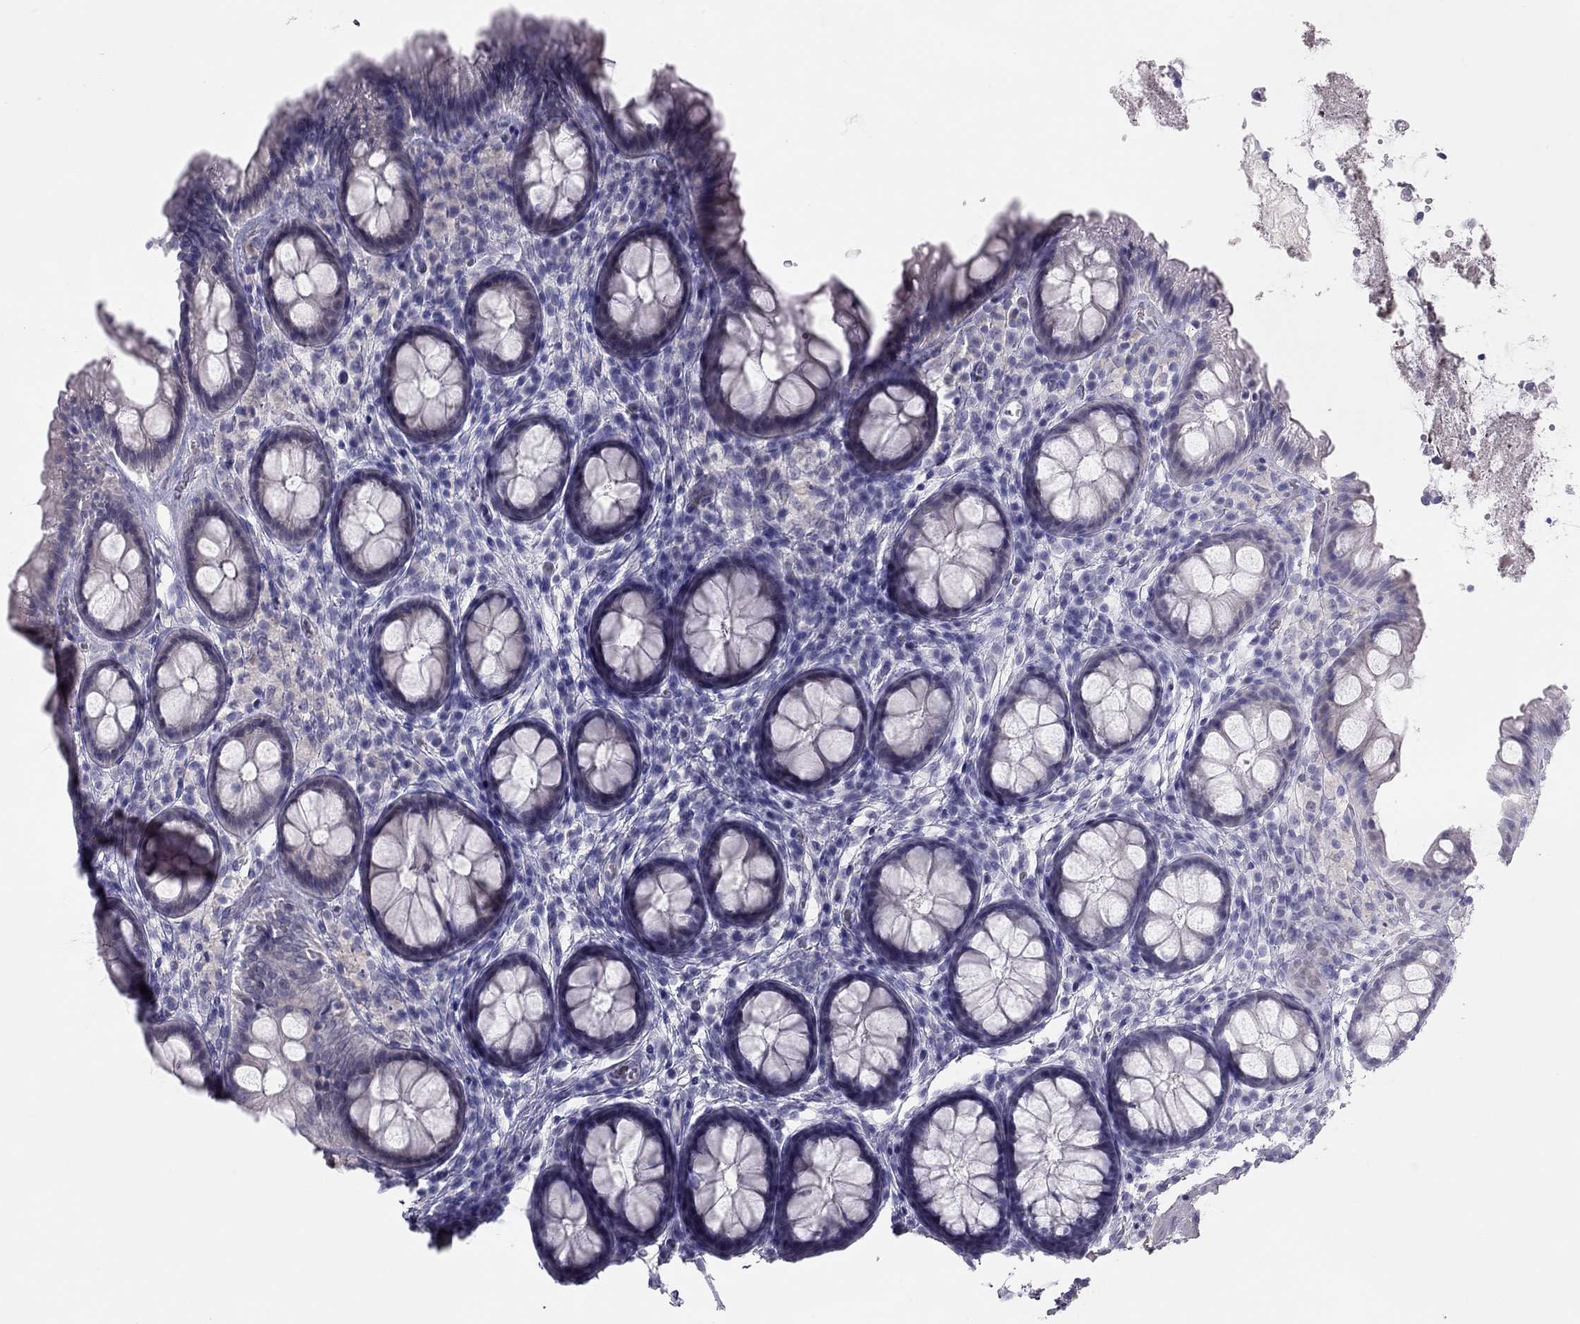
{"staining": {"intensity": "negative", "quantity": "none", "location": "none"}, "tissue": "colon", "cell_type": "Endothelial cells", "image_type": "normal", "snomed": [{"axis": "morphology", "description": "Normal tissue, NOS"}, {"axis": "topography", "description": "Colon"}], "caption": "Immunohistochemistry (IHC) photomicrograph of unremarkable colon: human colon stained with DAB demonstrates no significant protein staining in endothelial cells. (DAB immunohistochemistry with hematoxylin counter stain).", "gene": "SPATA12", "patient": {"sex": "female", "age": 86}}